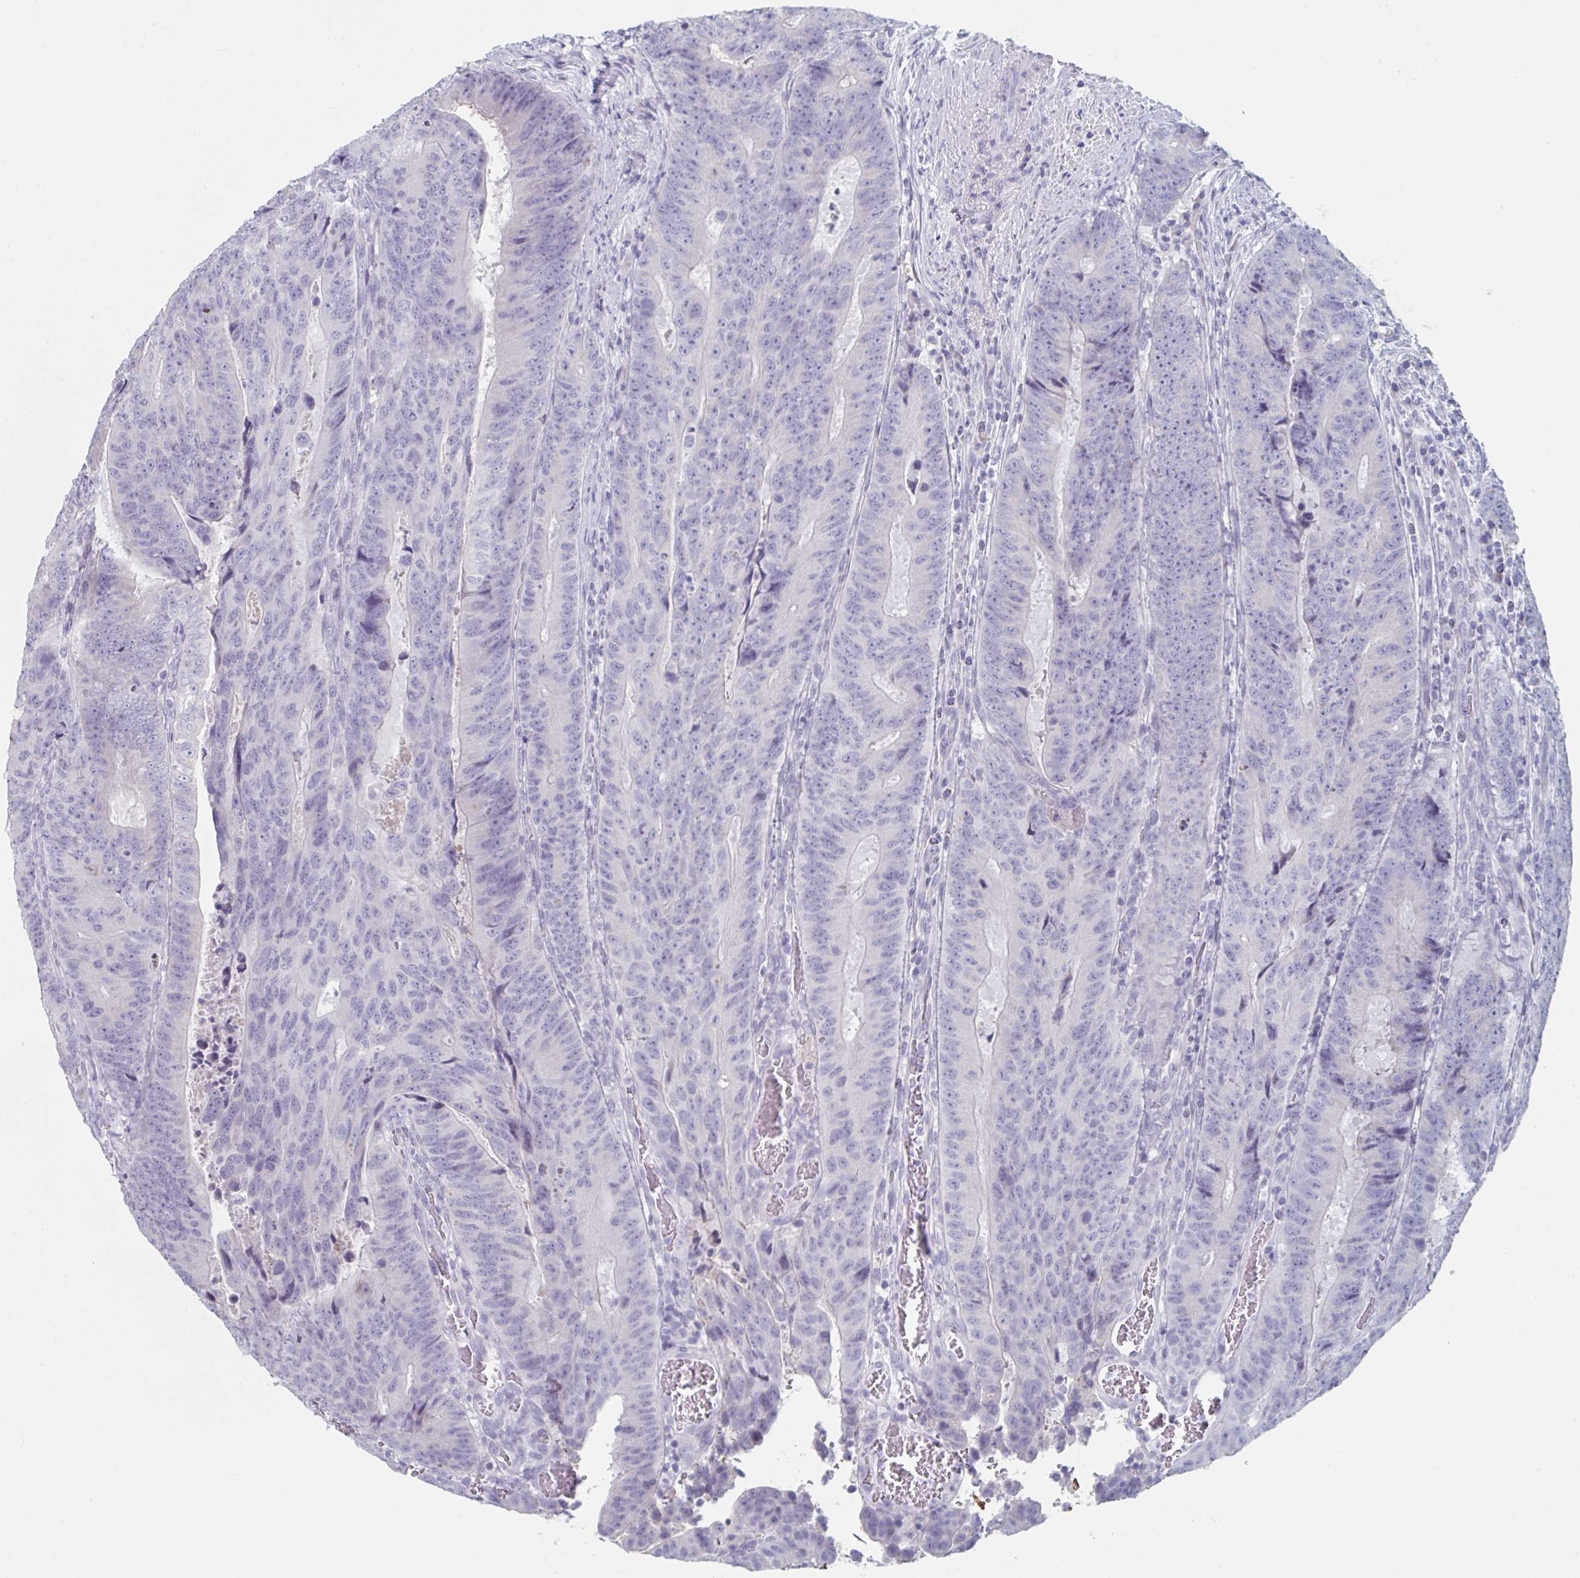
{"staining": {"intensity": "negative", "quantity": "none", "location": "none"}, "tissue": "colorectal cancer", "cell_type": "Tumor cells", "image_type": "cancer", "snomed": [{"axis": "morphology", "description": "Adenocarcinoma, NOS"}, {"axis": "topography", "description": "Colon"}], "caption": "Tumor cells show no significant protein staining in adenocarcinoma (colorectal).", "gene": "NDUFC2", "patient": {"sex": "female", "age": 48}}